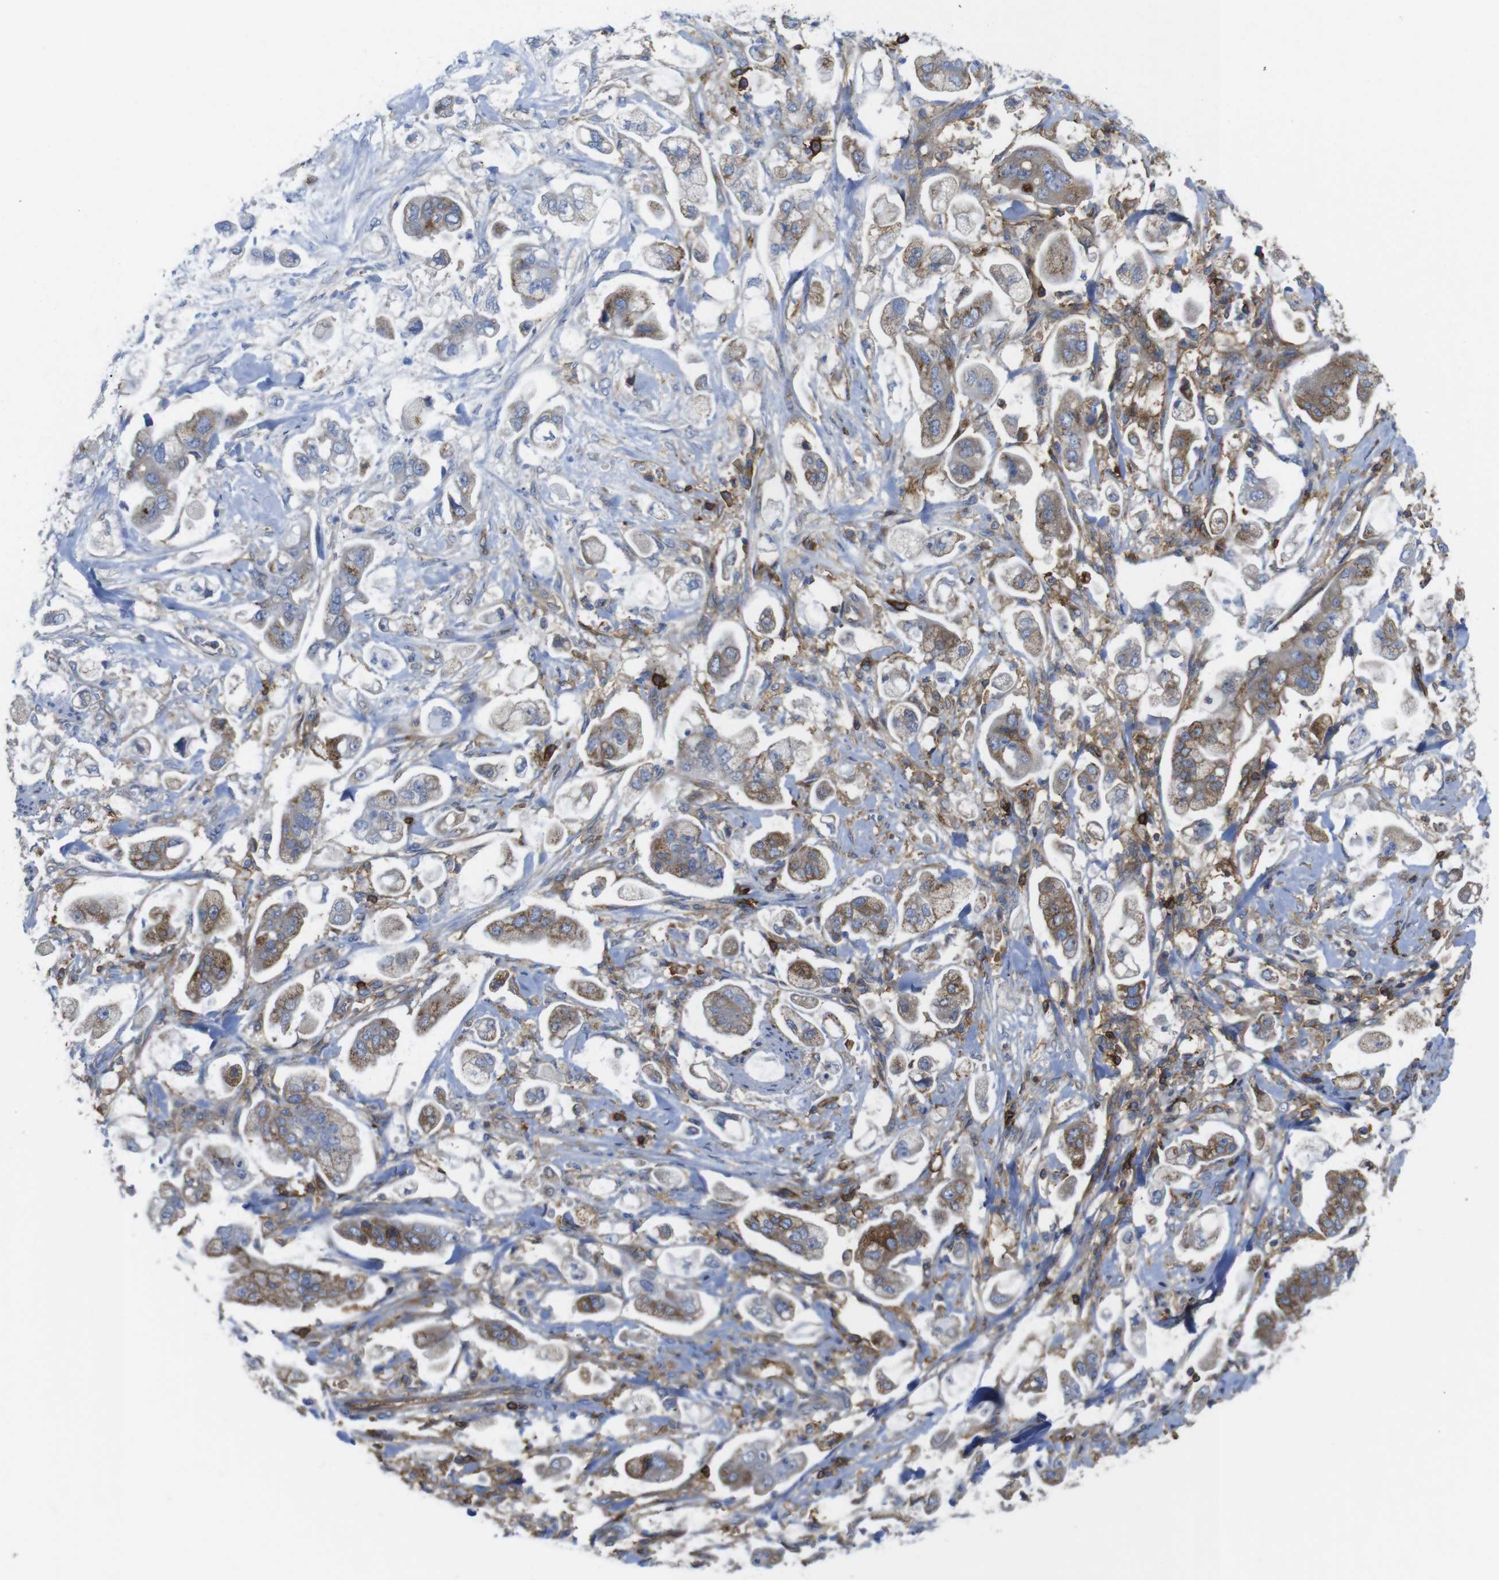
{"staining": {"intensity": "moderate", "quantity": "25%-75%", "location": "cytoplasmic/membranous"}, "tissue": "stomach cancer", "cell_type": "Tumor cells", "image_type": "cancer", "snomed": [{"axis": "morphology", "description": "Adenocarcinoma, NOS"}, {"axis": "topography", "description": "Stomach"}], "caption": "Adenocarcinoma (stomach) tissue displays moderate cytoplasmic/membranous positivity in about 25%-75% of tumor cells Nuclei are stained in blue.", "gene": "CCR6", "patient": {"sex": "male", "age": 62}}